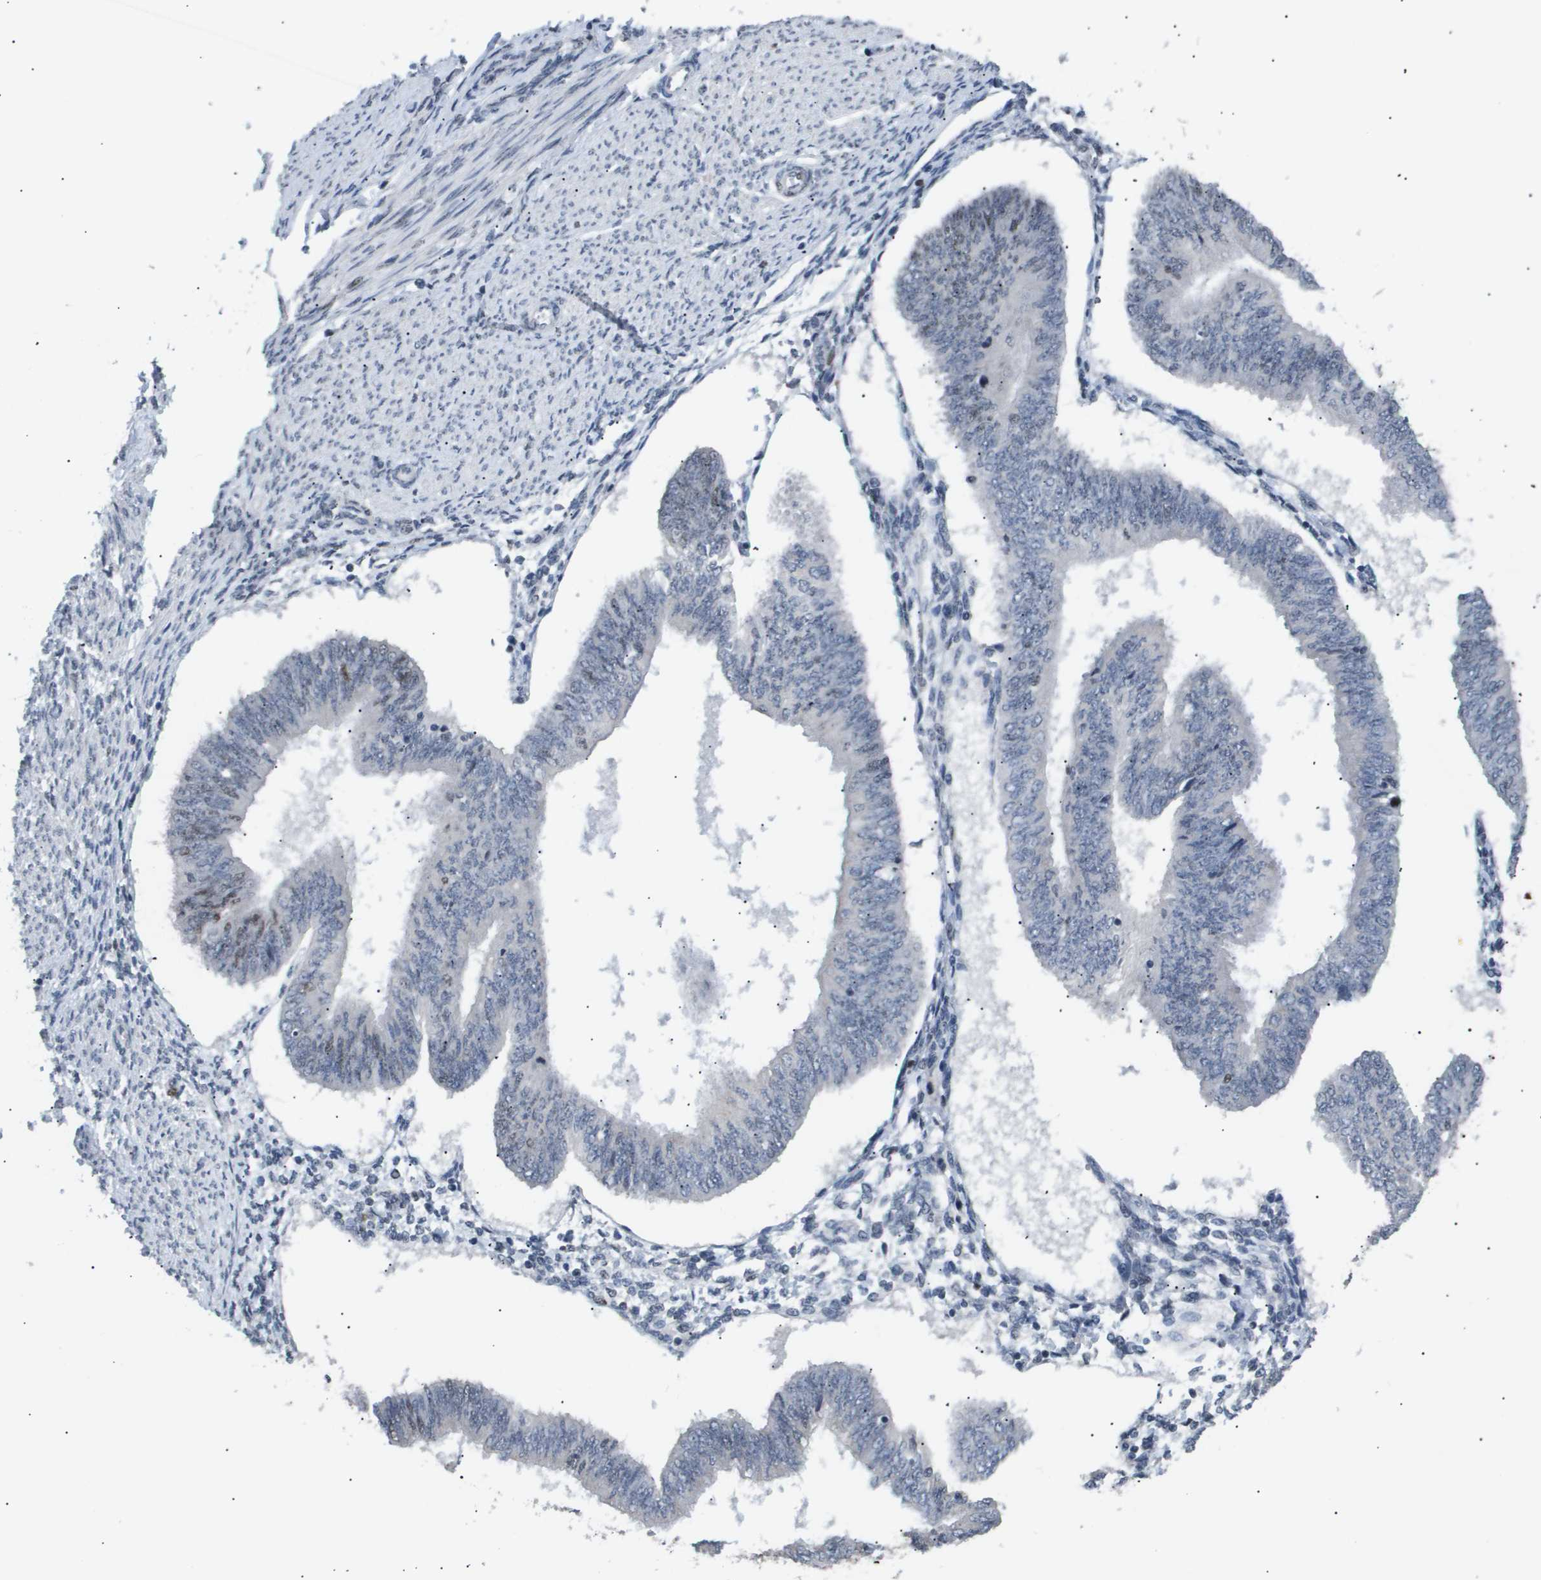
{"staining": {"intensity": "weak", "quantity": "<25%", "location": "nuclear"}, "tissue": "endometrial cancer", "cell_type": "Tumor cells", "image_type": "cancer", "snomed": [{"axis": "morphology", "description": "Adenocarcinoma, NOS"}, {"axis": "topography", "description": "Endometrium"}], "caption": "Human endometrial cancer stained for a protein using immunohistochemistry (IHC) shows no positivity in tumor cells.", "gene": "ANAPC2", "patient": {"sex": "female", "age": 58}}